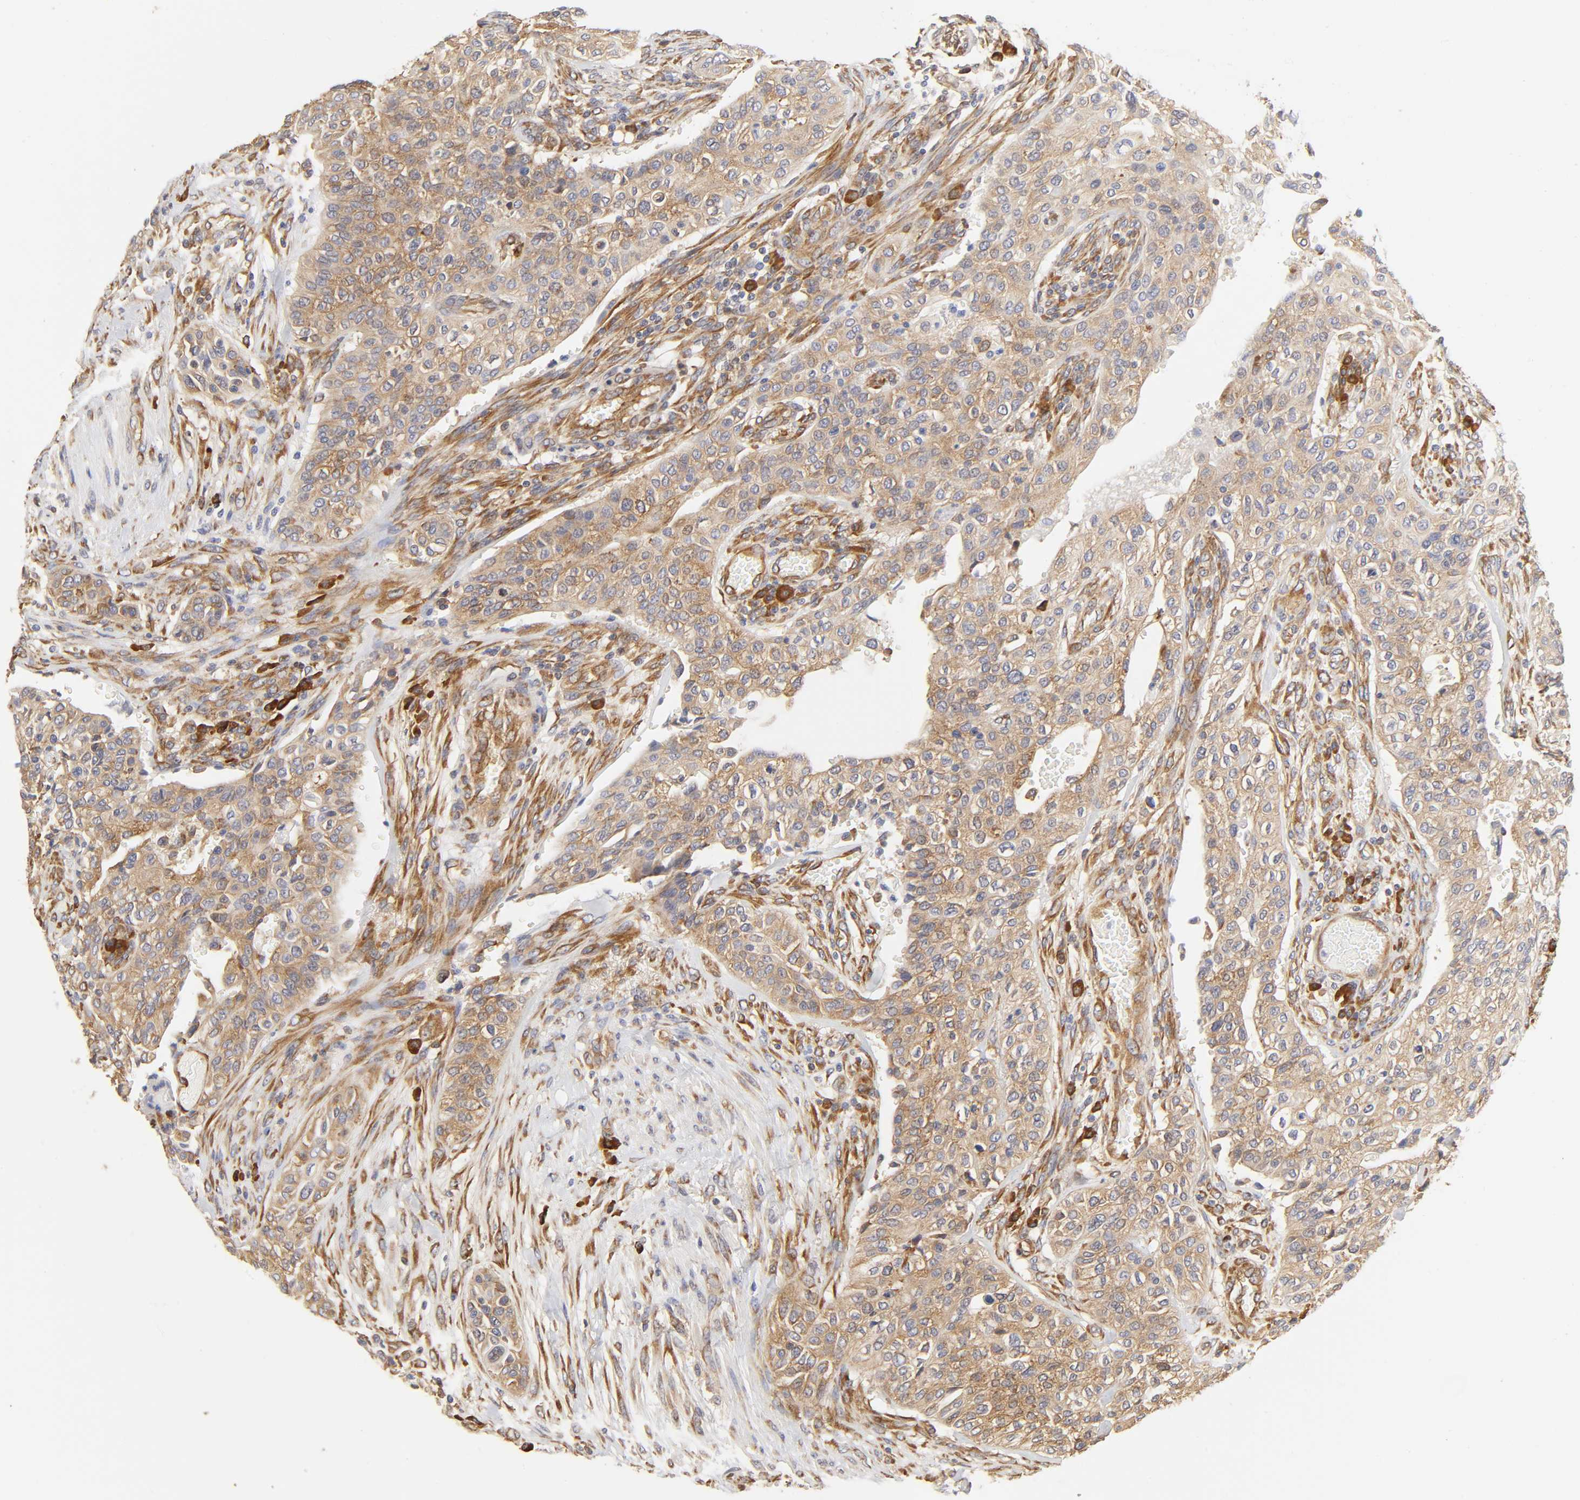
{"staining": {"intensity": "moderate", "quantity": ">75%", "location": "cytoplasmic/membranous"}, "tissue": "urothelial cancer", "cell_type": "Tumor cells", "image_type": "cancer", "snomed": [{"axis": "morphology", "description": "Urothelial carcinoma, High grade"}, {"axis": "topography", "description": "Urinary bladder"}], "caption": "This is an image of immunohistochemistry (IHC) staining of urothelial carcinoma (high-grade), which shows moderate staining in the cytoplasmic/membranous of tumor cells.", "gene": "RPL14", "patient": {"sex": "male", "age": 74}}